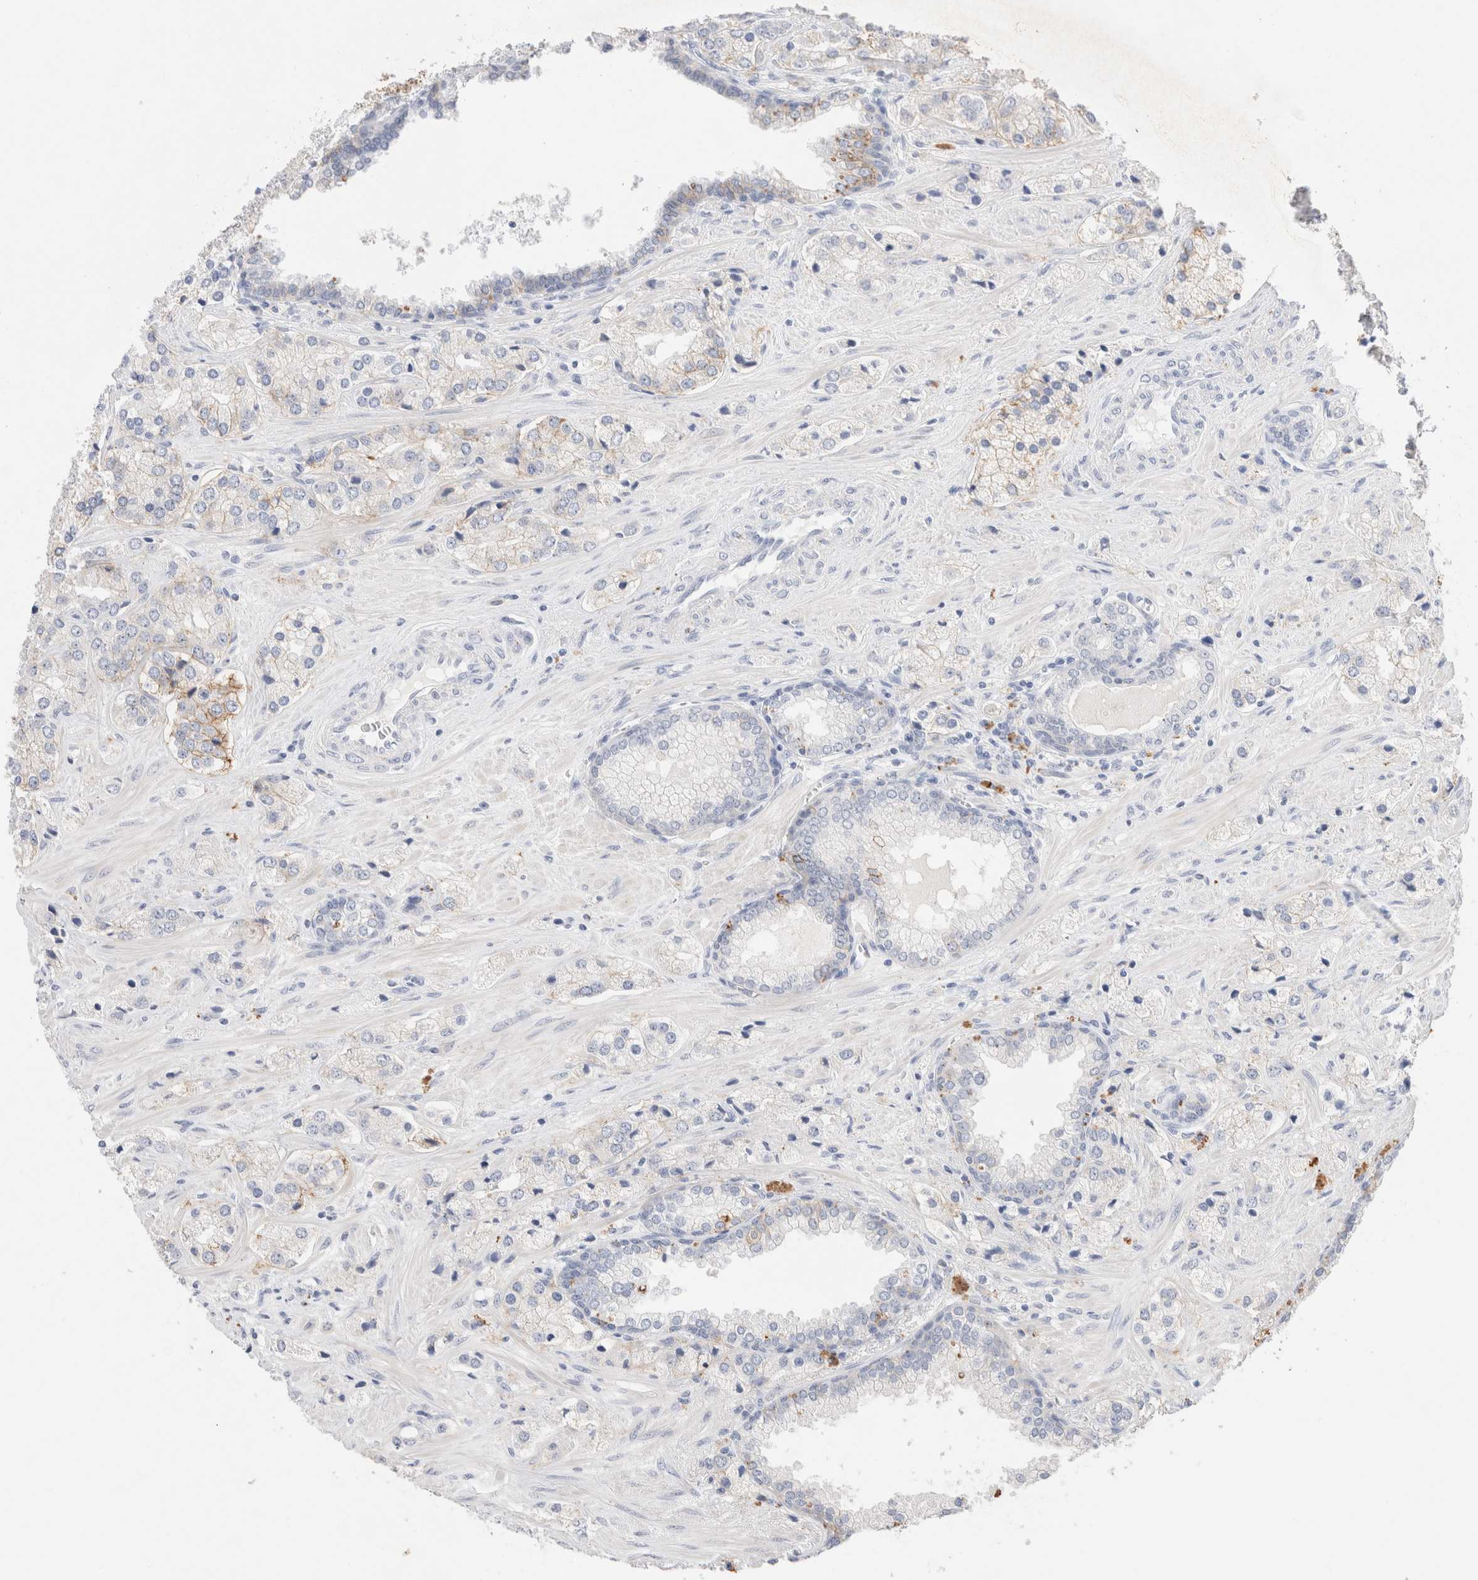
{"staining": {"intensity": "weak", "quantity": "<25%", "location": "cytoplasmic/membranous"}, "tissue": "prostate cancer", "cell_type": "Tumor cells", "image_type": "cancer", "snomed": [{"axis": "morphology", "description": "Adenocarcinoma, High grade"}, {"axis": "topography", "description": "Prostate"}], "caption": "Immunohistochemical staining of human prostate adenocarcinoma (high-grade) shows no significant expression in tumor cells. Brightfield microscopy of IHC stained with DAB (3,3'-diaminobenzidine) (brown) and hematoxylin (blue), captured at high magnification.", "gene": "EPCAM", "patient": {"sex": "male", "age": 66}}